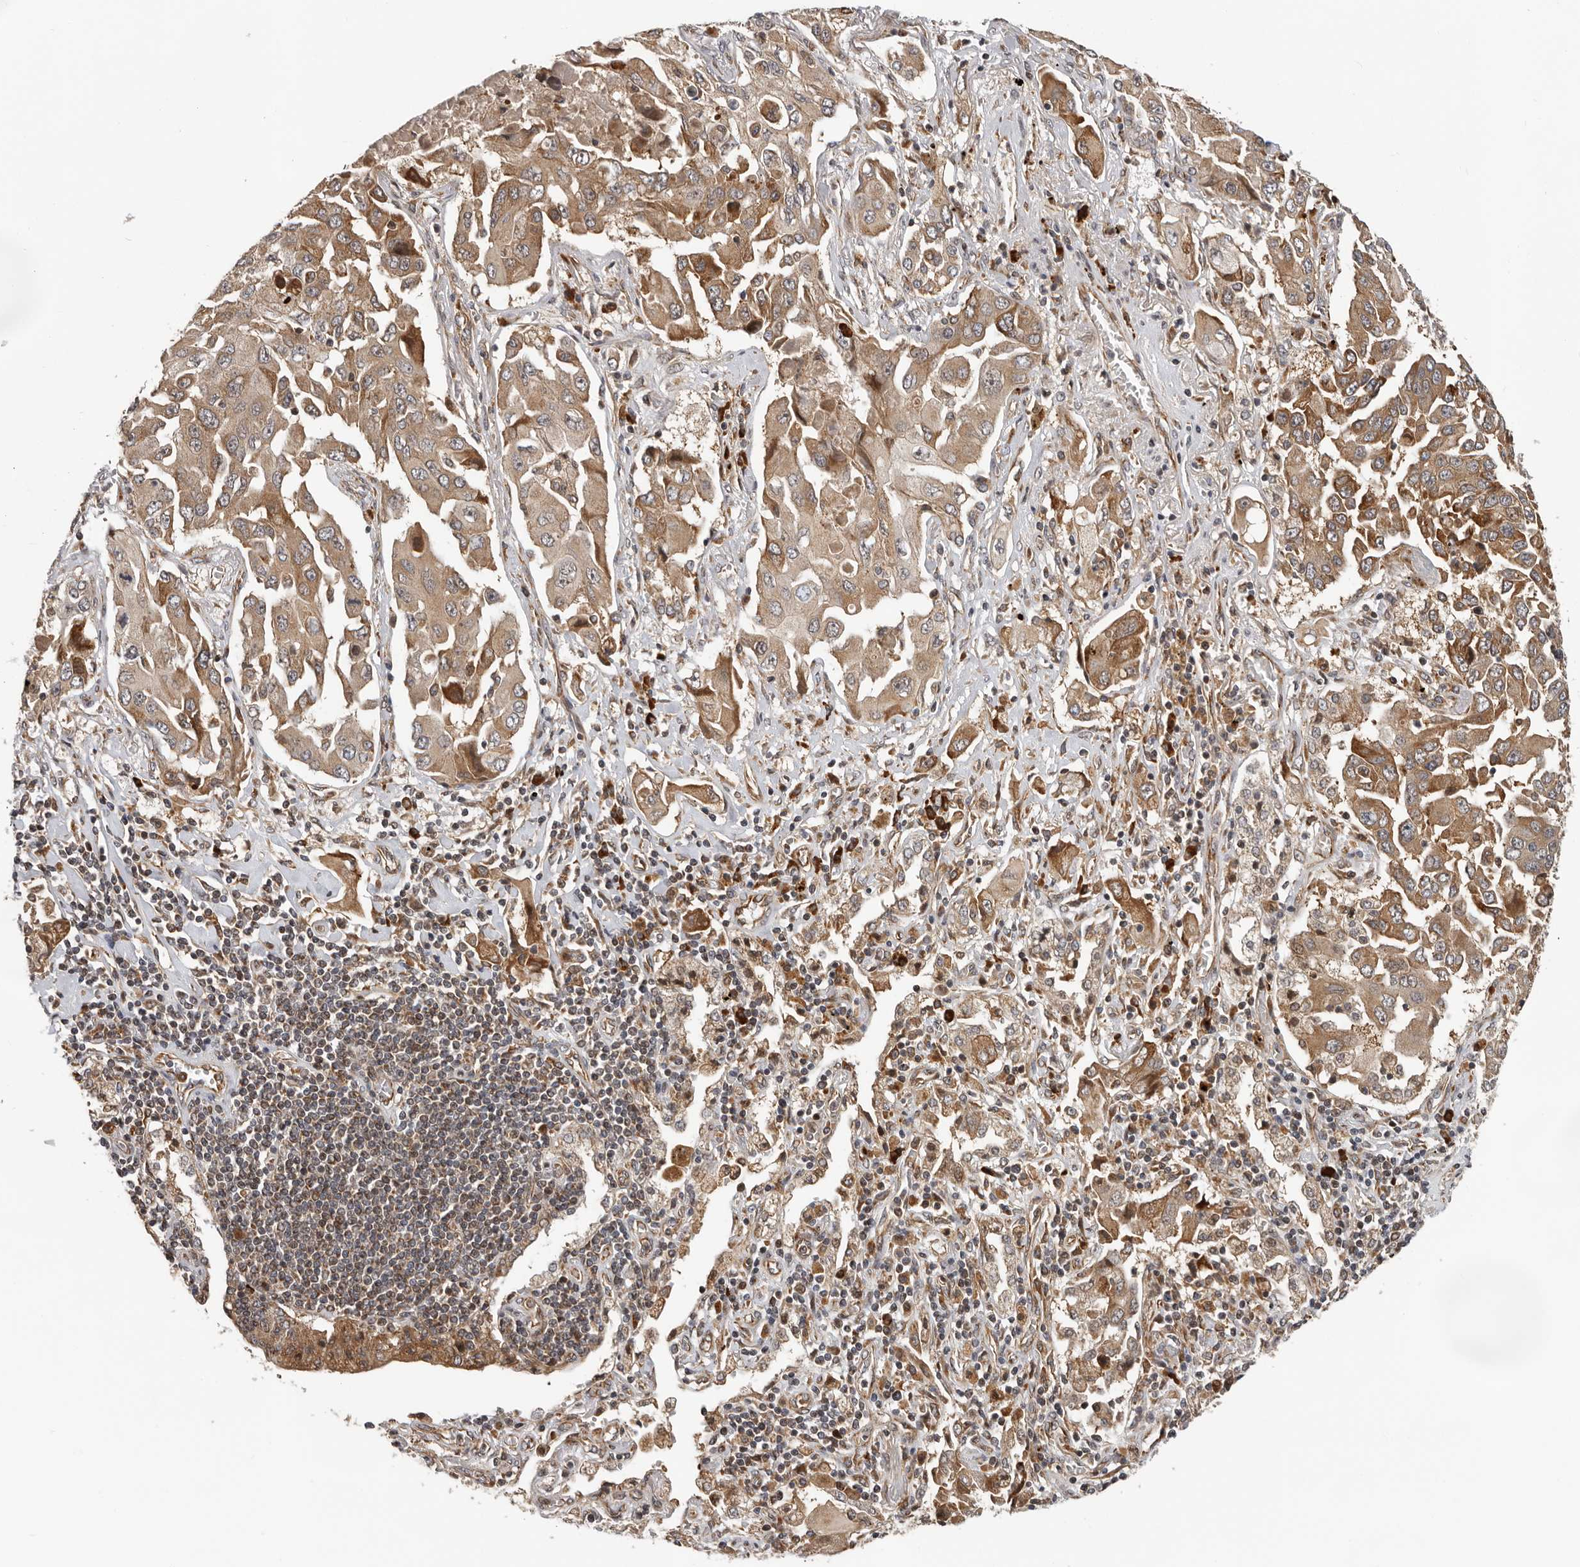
{"staining": {"intensity": "moderate", "quantity": ">75%", "location": "cytoplasmic/membranous"}, "tissue": "lung cancer", "cell_type": "Tumor cells", "image_type": "cancer", "snomed": [{"axis": "morphology", "description": "Adenocarcinoma, NOS"}, {"axis": "topography", "description": "Lung"}], "caption": "Human lung adenocarcinoma stained for a protein (brown) exhibits moderate cytoplasmic/membranous positive expression in approximately >75% of tumor cells.", "gene": "RNF157", "patient": {"sex": "female", "age": 65}}